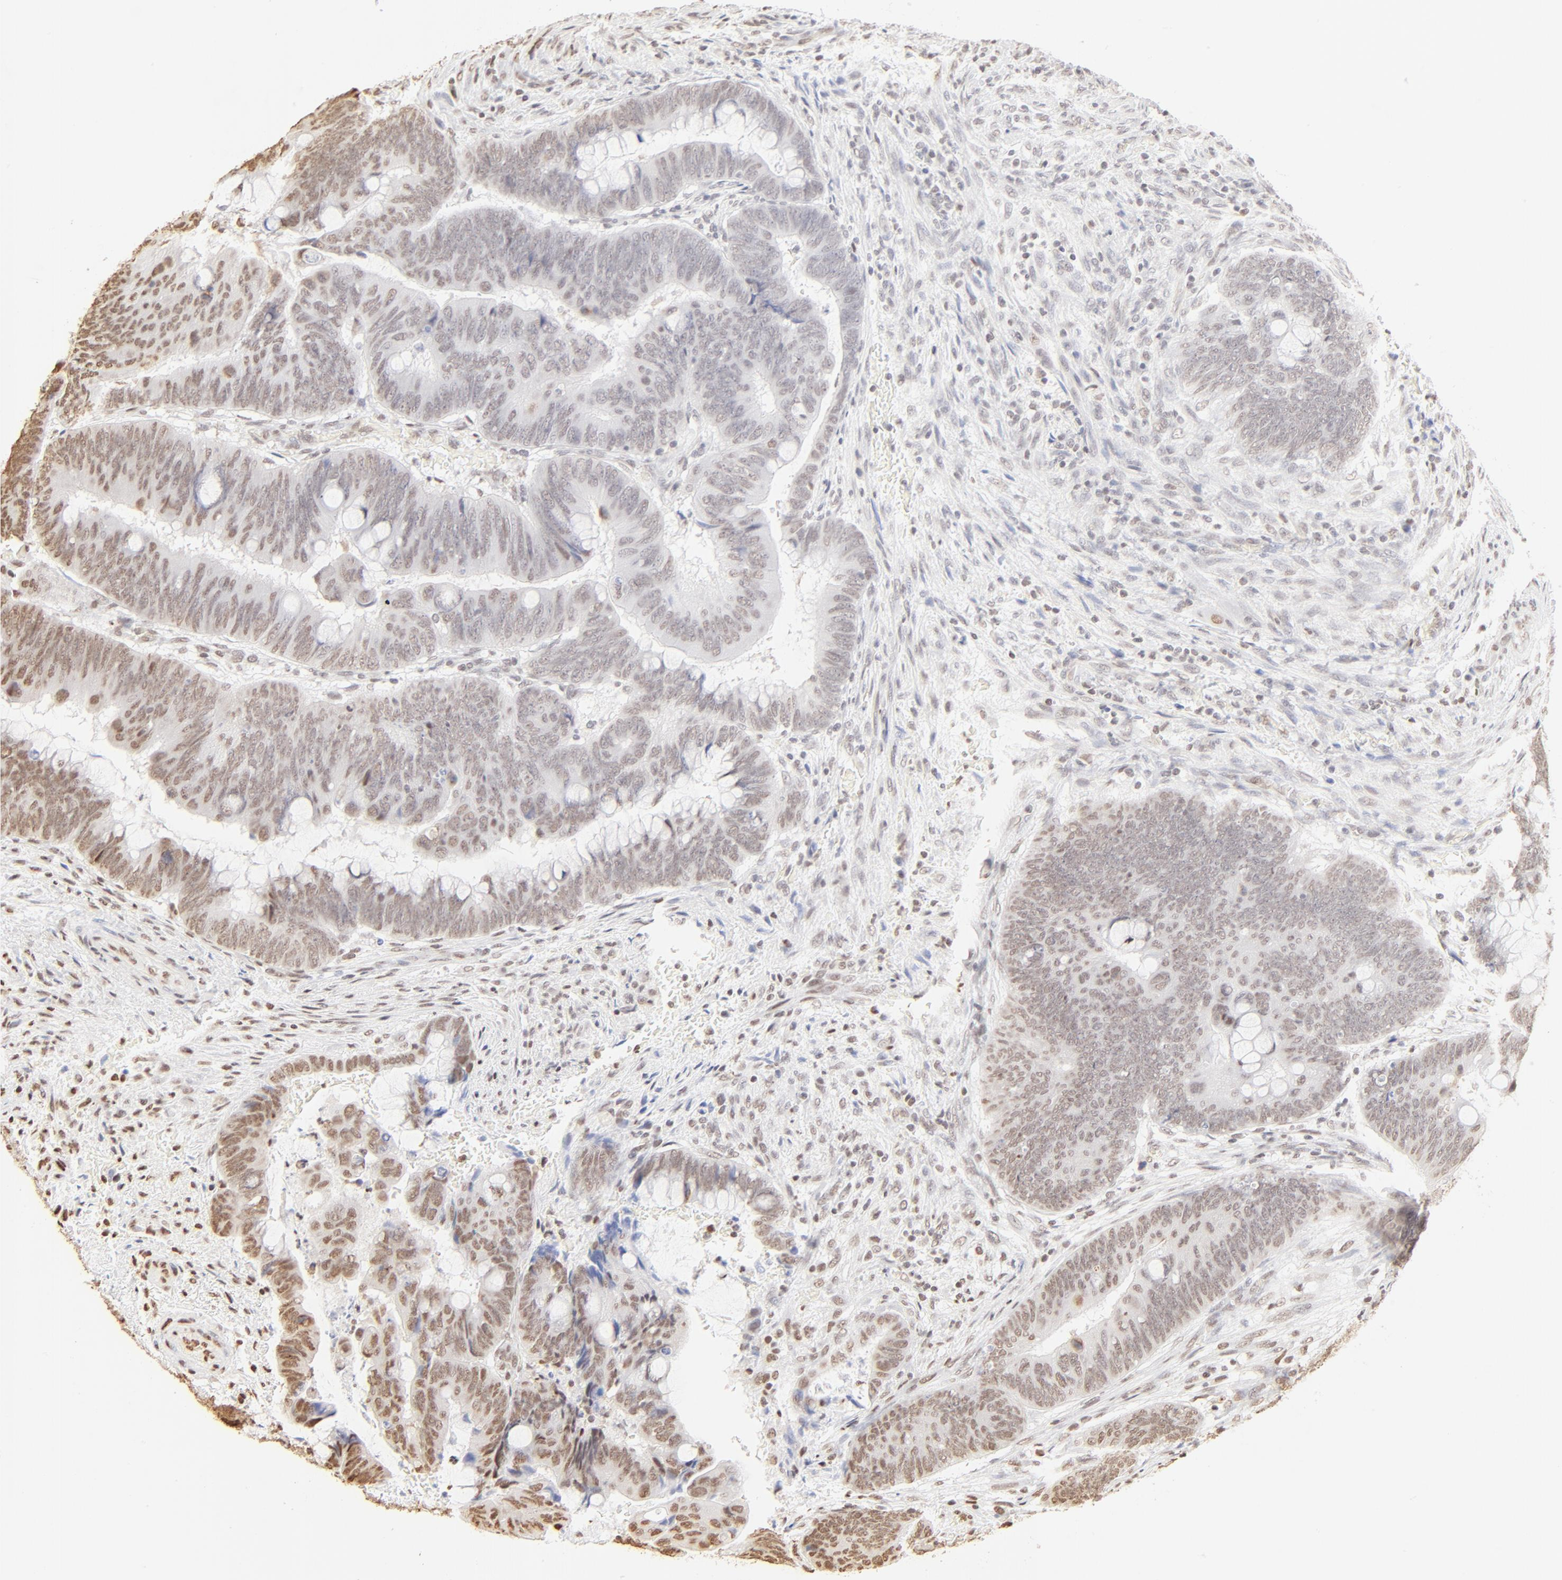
{"staining": {"intensity": "moderate", "quantity": "<25%", "location": "nuclear"}, "tissue": "colorectal cancer", "cell_type": "Tumor cells", "image_type": "cancer", "snomed": [{"axis": "morphology", "description": "Normal tissue, NOS"}, {"axis": "morphology", "description": "Adenocarcinoma, NOS"}, {"axis": "topography", "description": "Rectum"}], "caption": "Human colorectal cancer stained with a protein marker displays moderate staining in tumor cells.", "gene": "ZNF540", "patient": {"sex": "male", "age": 92}}